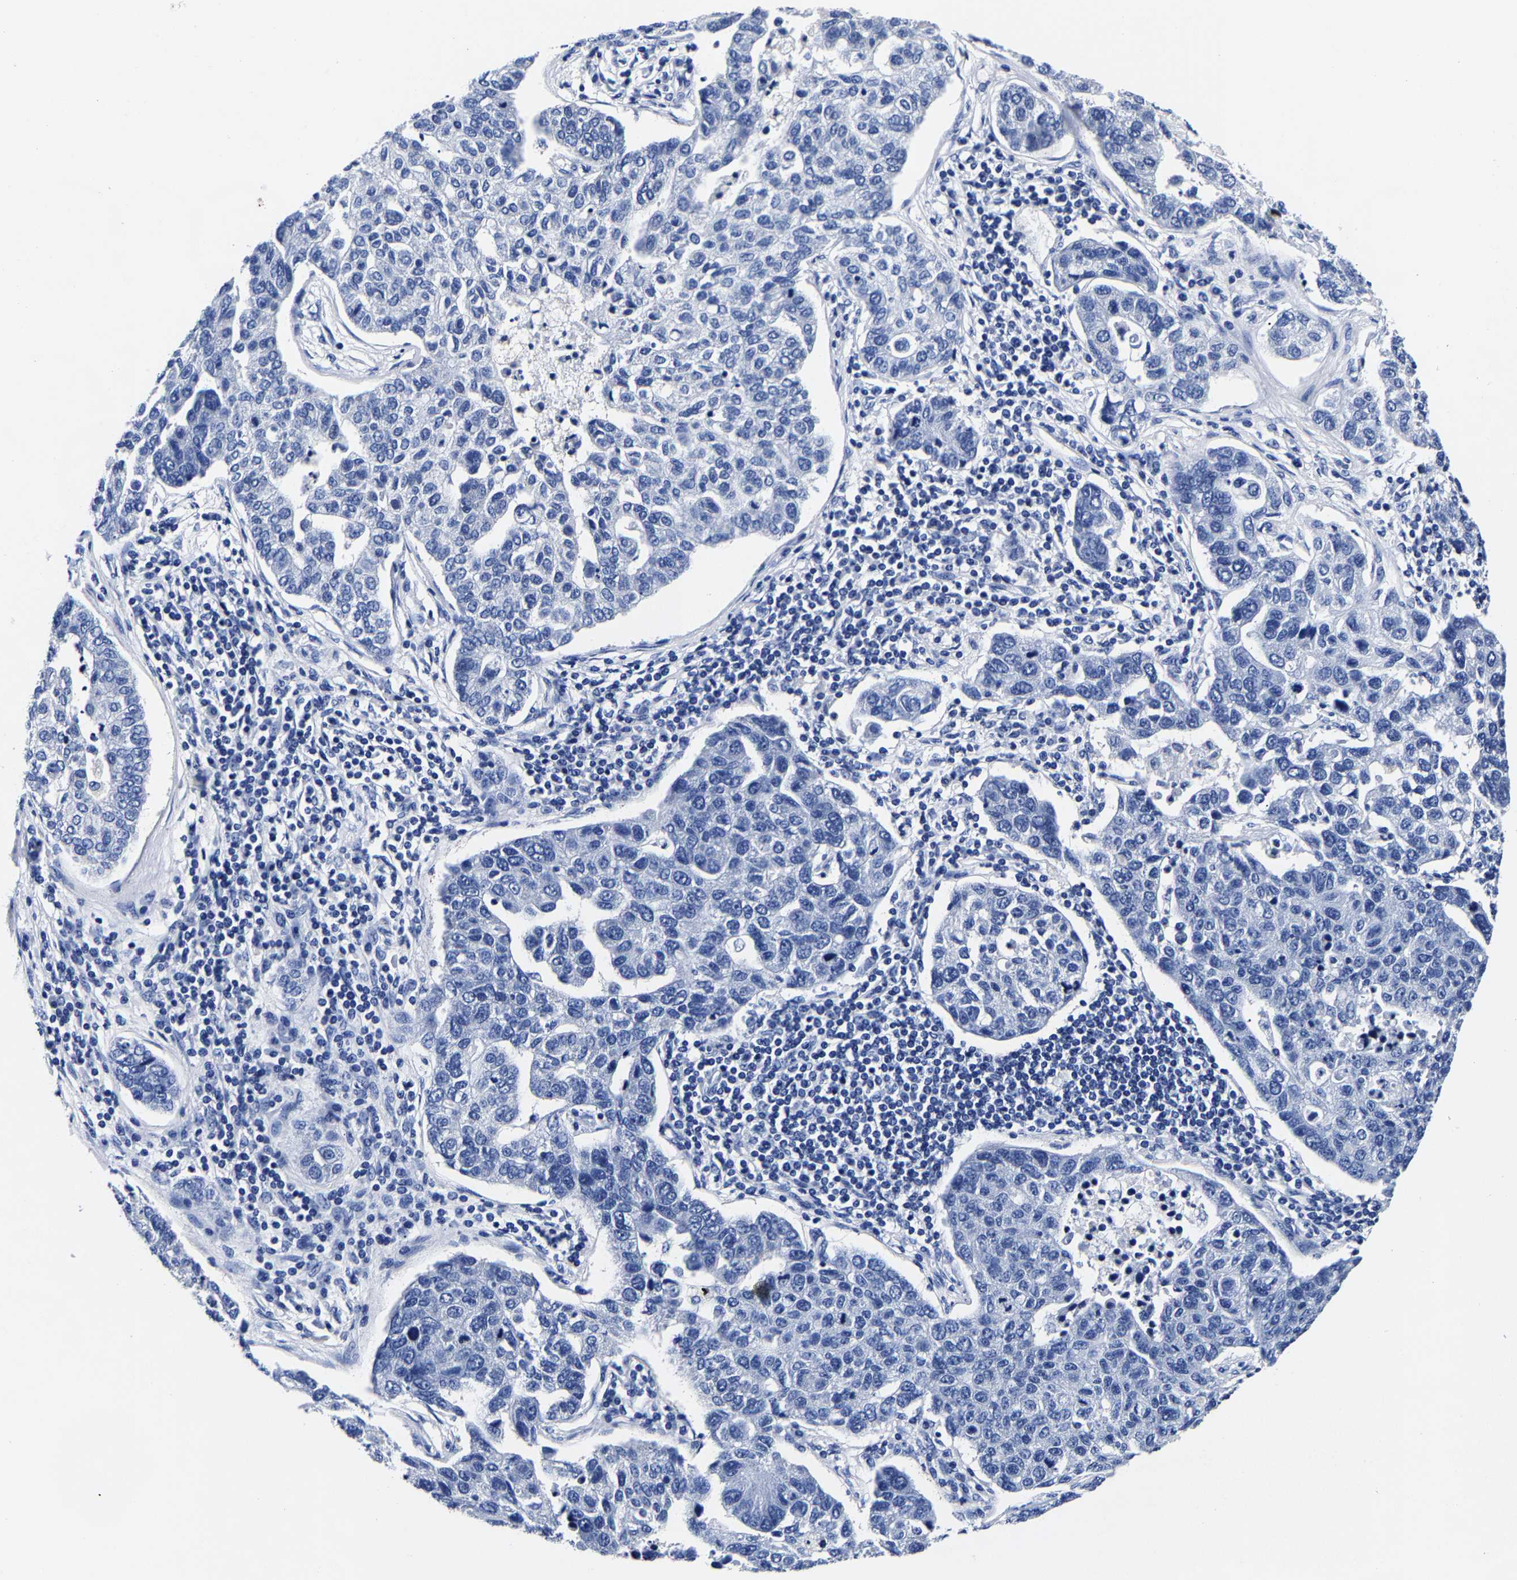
{"staining": {"intensity": "negative", "quantity": "none", "location": "none"}, "tissue": "pancreatic cancer", "cell_type": "Tumor cells", "image_type": "cancer", "snomed": [{"axis": "morphology", "description": "Adenocarcinoma, NOS"}, {"axis": "topography", "description": "Pancreas"}], "caption": "DAB (3,3'-diaminobenzidine) immunohistochemical staining of human adenocarcinoma (pancreatic) demonstrates no significant positivity in tumor cells.", "gene": "CPA2", "patient": {"sex": "female", "age": 61}}